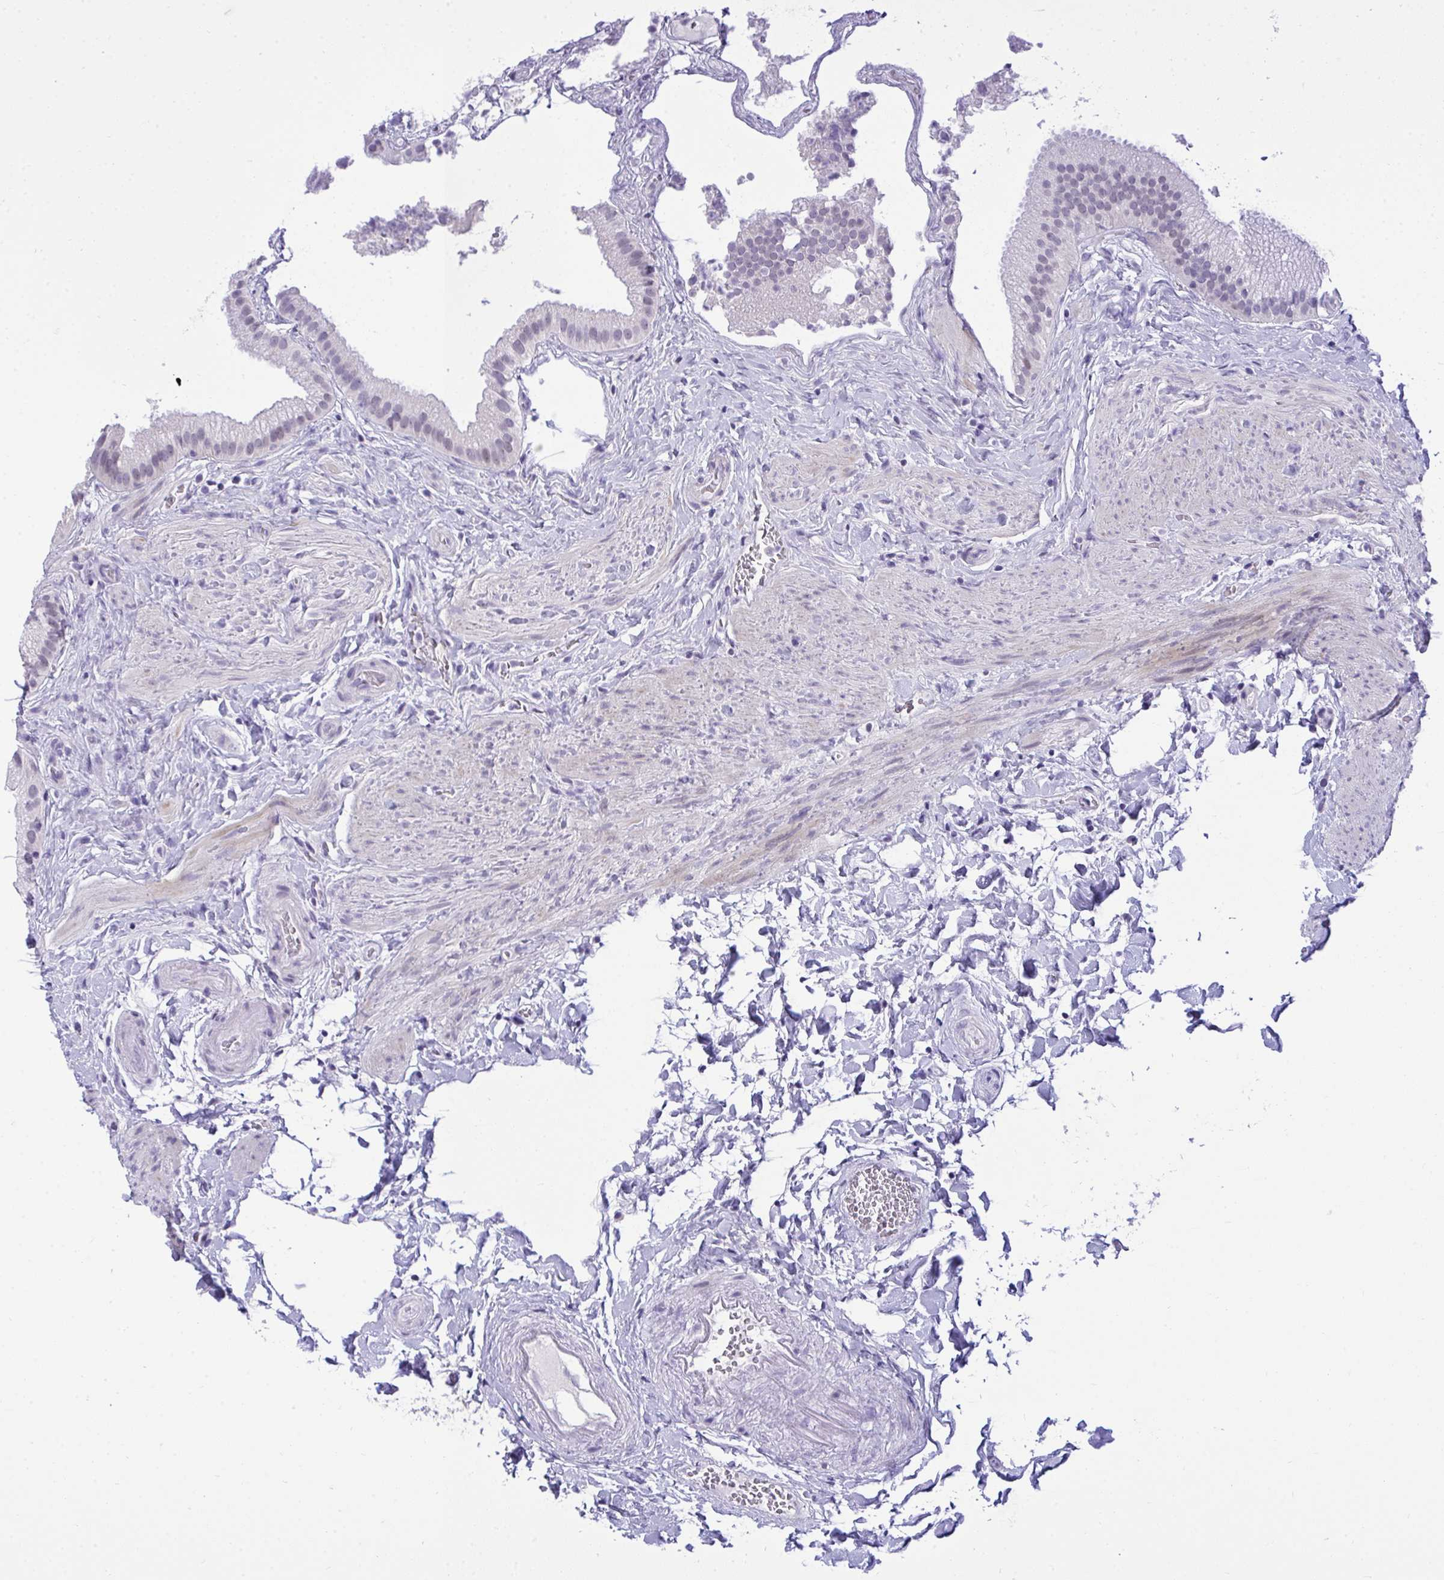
{"staining": {"intensity": "negative", "quantity": "none", "location": "none"}, "tissue": "gallbladder", "cell_type": "Glandular cells", "image_type": "normal", "snomed": [{"axis": "morphology", "description": "Normal tissue, NOS"}, {"axis": "topography", "description": "Gallbladder"}], "caption": "Image shows no protein expression in glandular cells of normal gallbladder.", "gene": "TEAD4", "patient": {"sex": "female", "age": 63}}